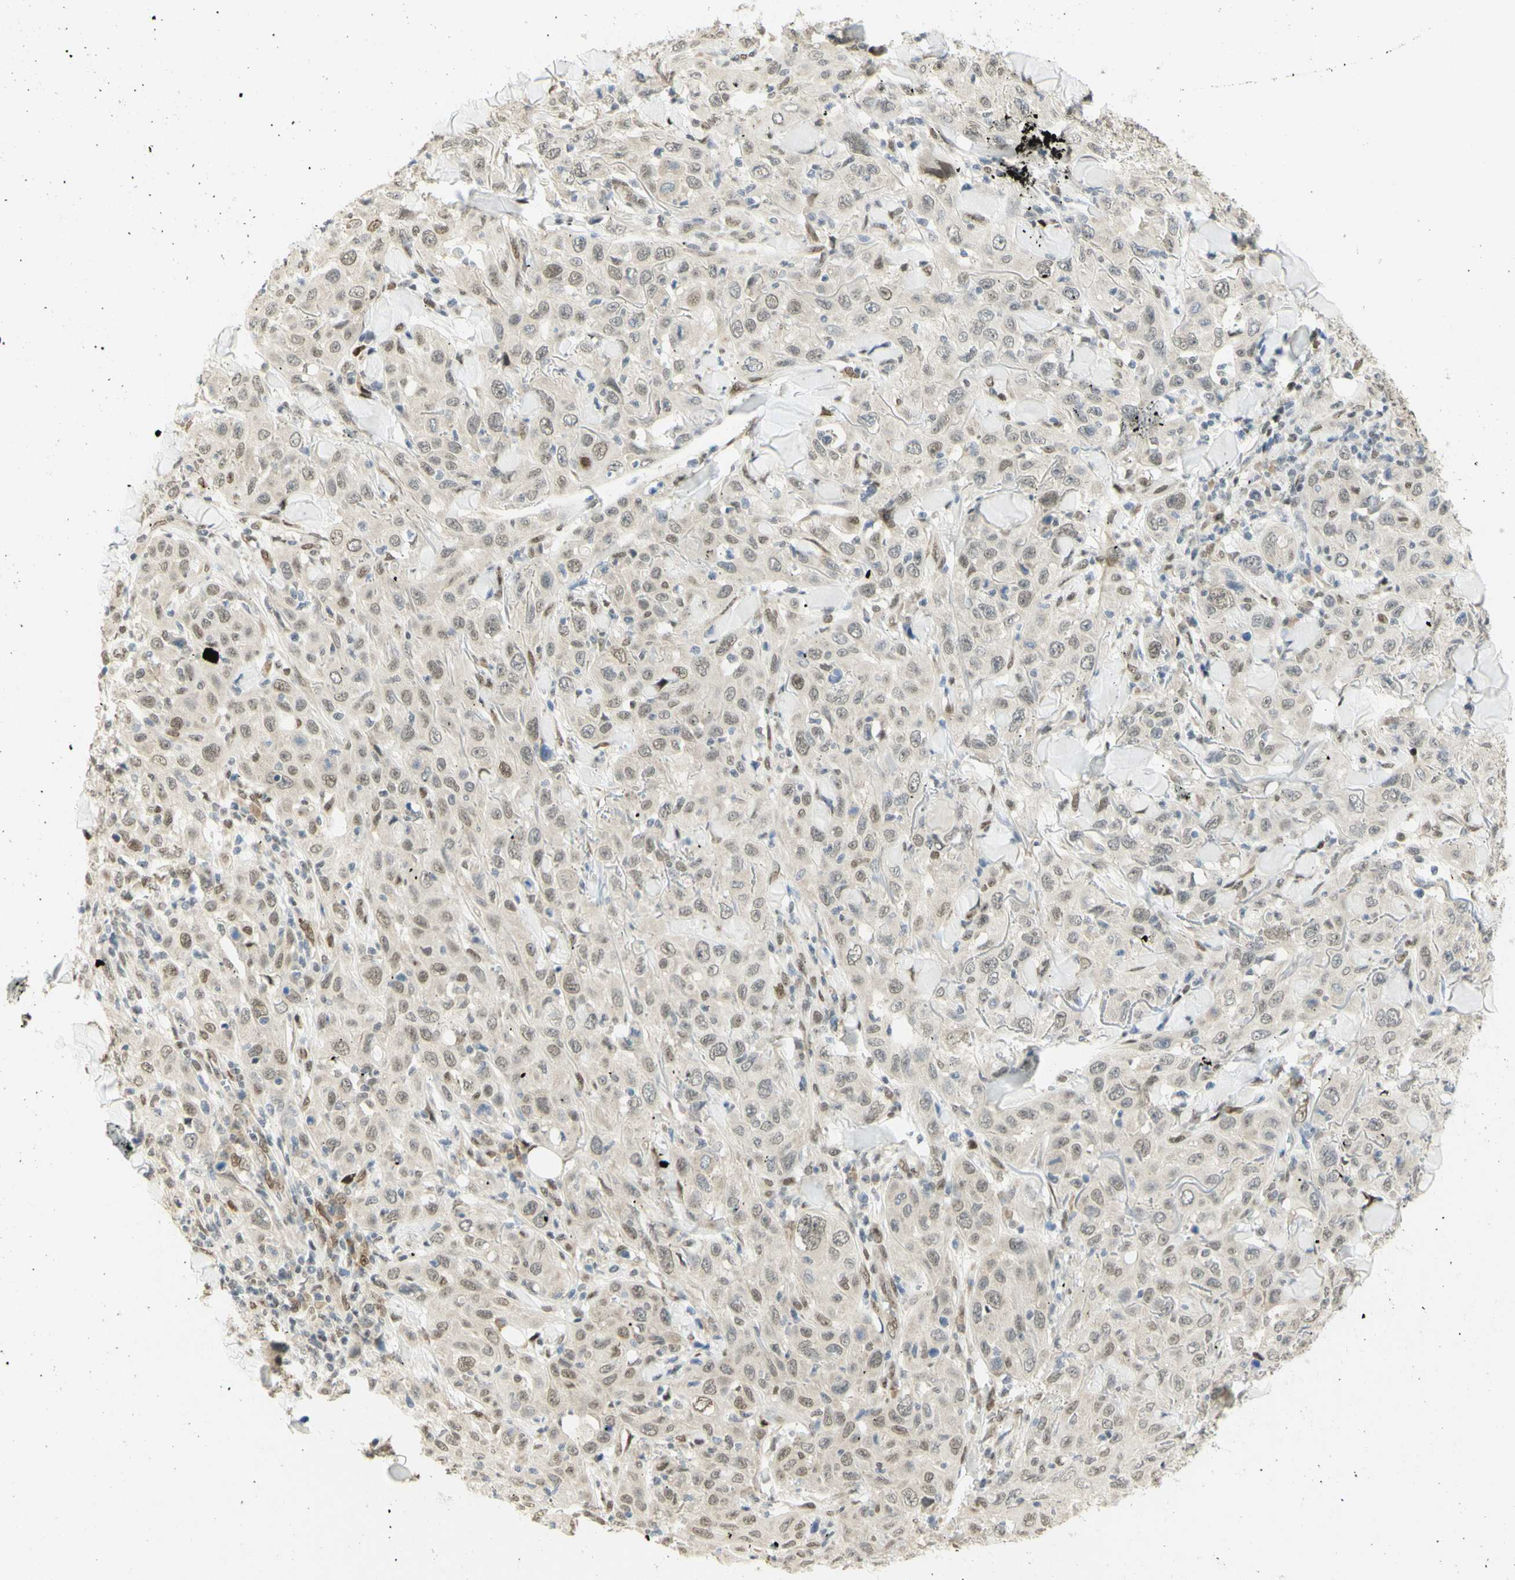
{"staining": {"intensity": "weak", "quantity": ">75%", "location": "nuclear"}, "tissue": "skin cancer", "cell_type": "Tumor cells", "image_type": "cancer", "snomed": [{"axis": "morphology", "description": "Squamous cell carcinoma, NOS"}, {"axis": "topography", "description": "Skin"}], "caption": "The histopathology image reveals staining of squamous cell carcinoma (skin), revealing weak nuclear protein positivity (brown color) within tumor cells. The staining was performed using DAB to visualize the protein expression in brown, while the nuclei were stained in blue with hematoxylin (Magnification: 20x).", "gene": "DDX1", "patient": {"sex": "female", "age": 88}}